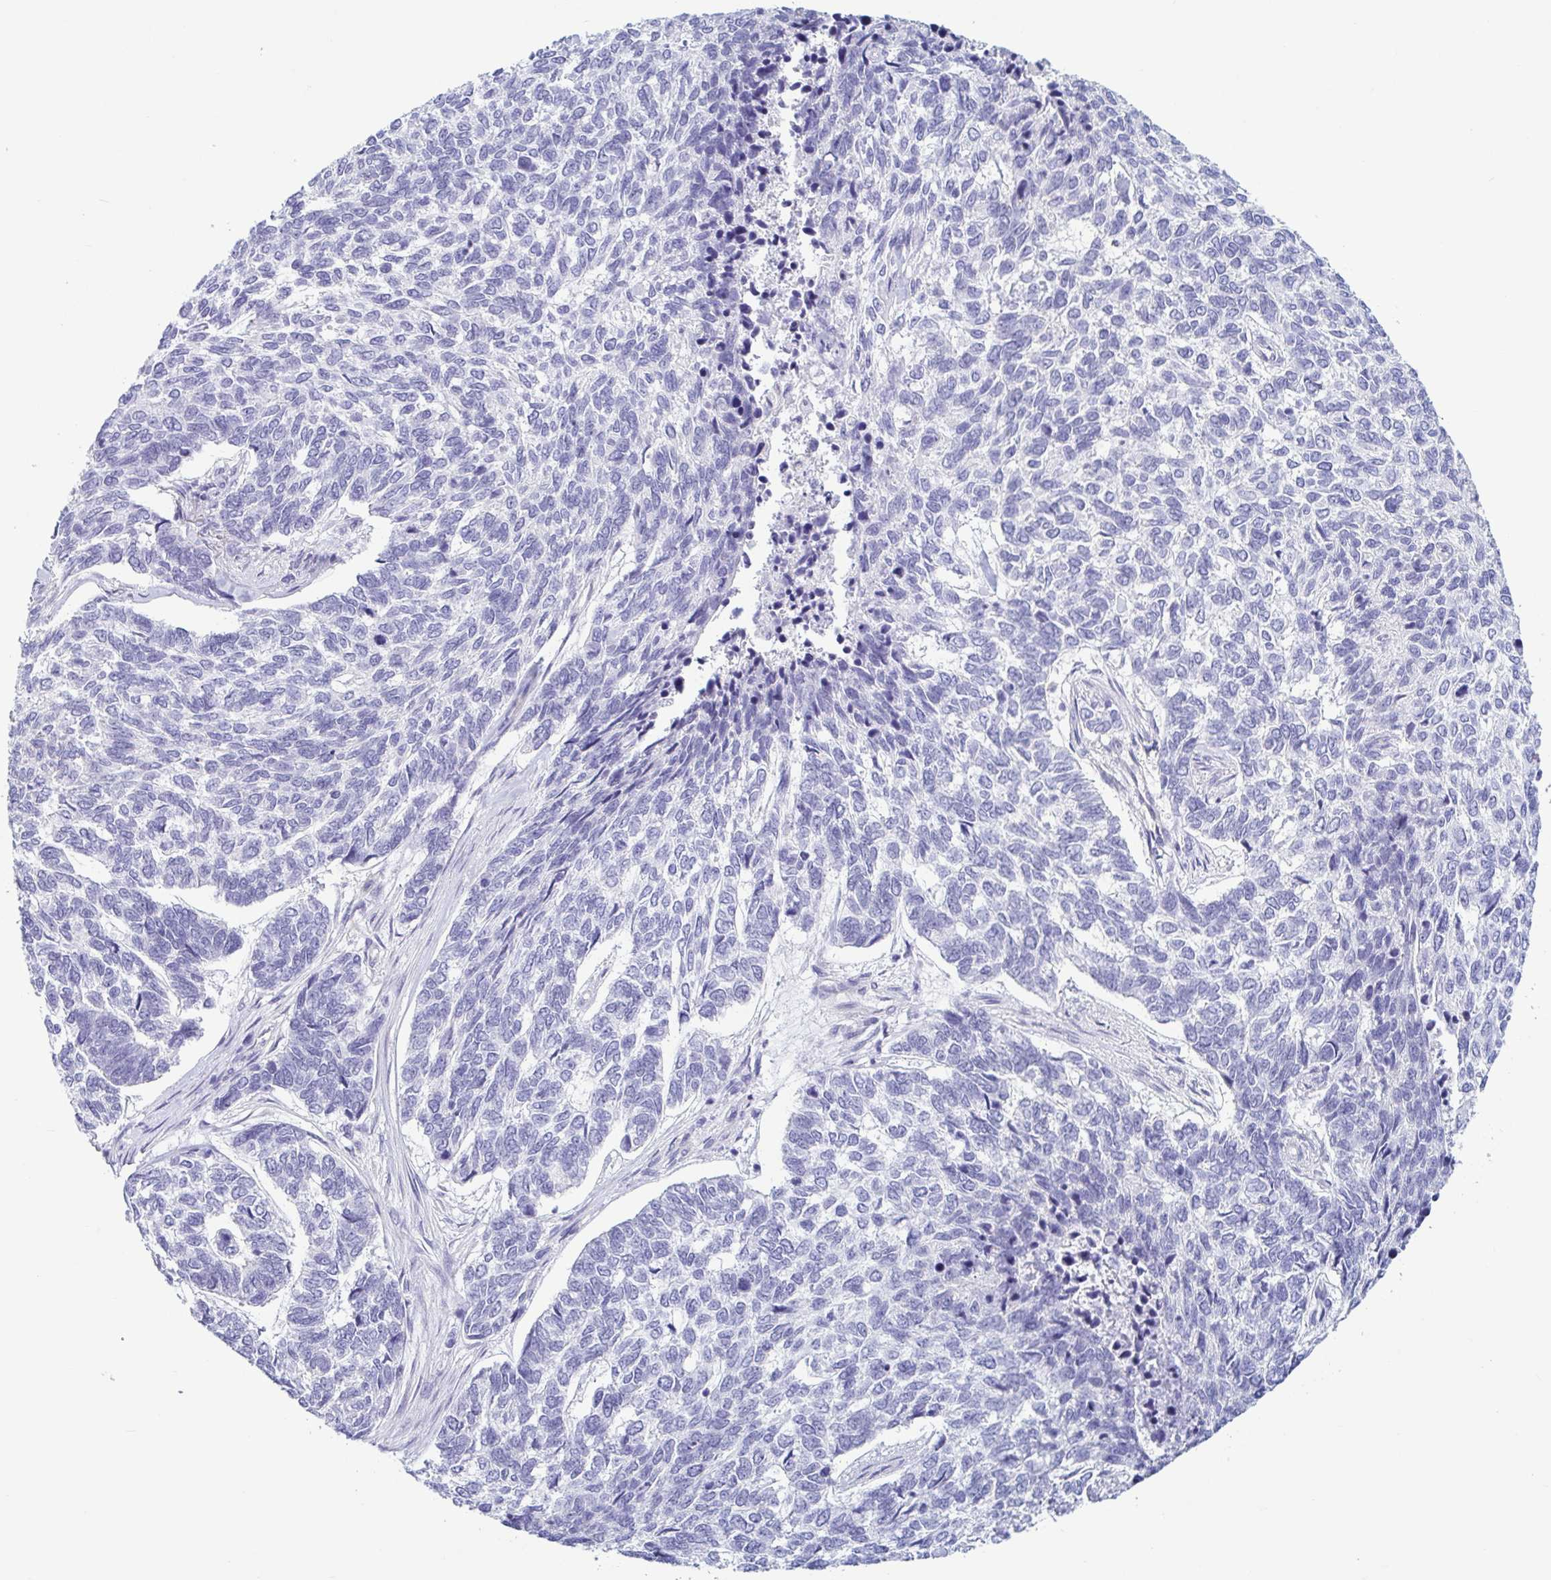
{"staining": {"intensity": "negative", "quantity": "none", "location": "none"}, "tissue": "skin cancer", "cell_type": "Tumor cells", "image_type": "cancer", "snomed": [{"axis": "morphology", "description": "Basal cell carcinoma"}, {"axis": "topography", "description": "Skin"}], "caption": "Basal cell carcinoma (skin) stained for a protein using immunohistochemistry (IHC) displays no expression tumor cells.", "gene": "TNNI2", "patient": {"sex": "female", "age": 65}}